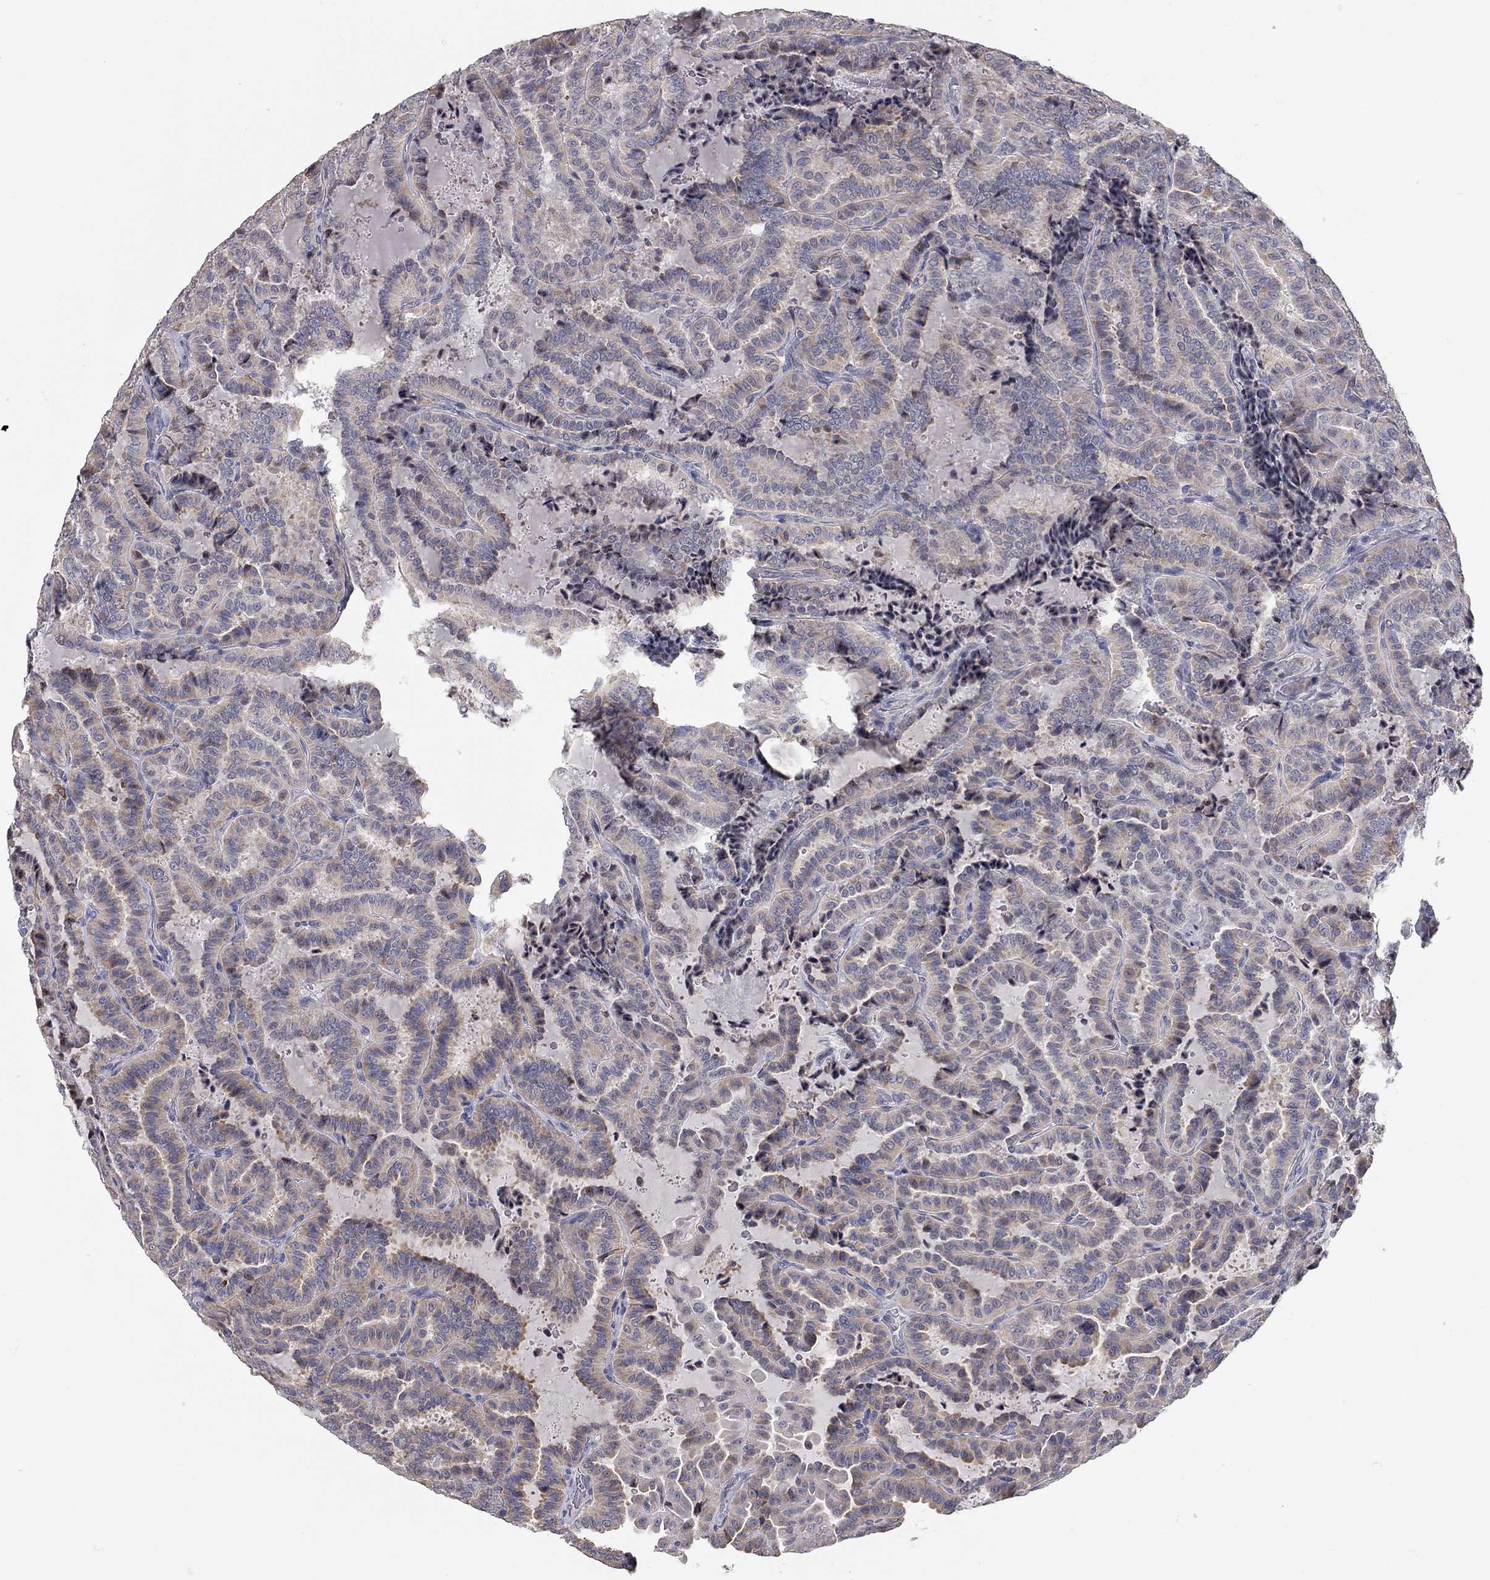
{"staining": {"intensity": "weak", "quantity": "25%-75%", "location": "cytoplasmic/membranous"}, "tissue": "thyroid cancer", "cell_type": "Tumor cells", "image_type": "cancer", "snomed": [{"axis": "morphology", "description": "Papillary adenocarcinoma, NOS"}, {"axis": "topography", "description": "Thyroid gland"}], "caption": "Protein expression analysis of thyroid papillary adenocarcinoma demonstrates weak cytoplasmic/membranous positivity in about 25%-75% of tumor cells.", "gene": "XAGE2", "patient": {"sex": "female", "age": 39}}